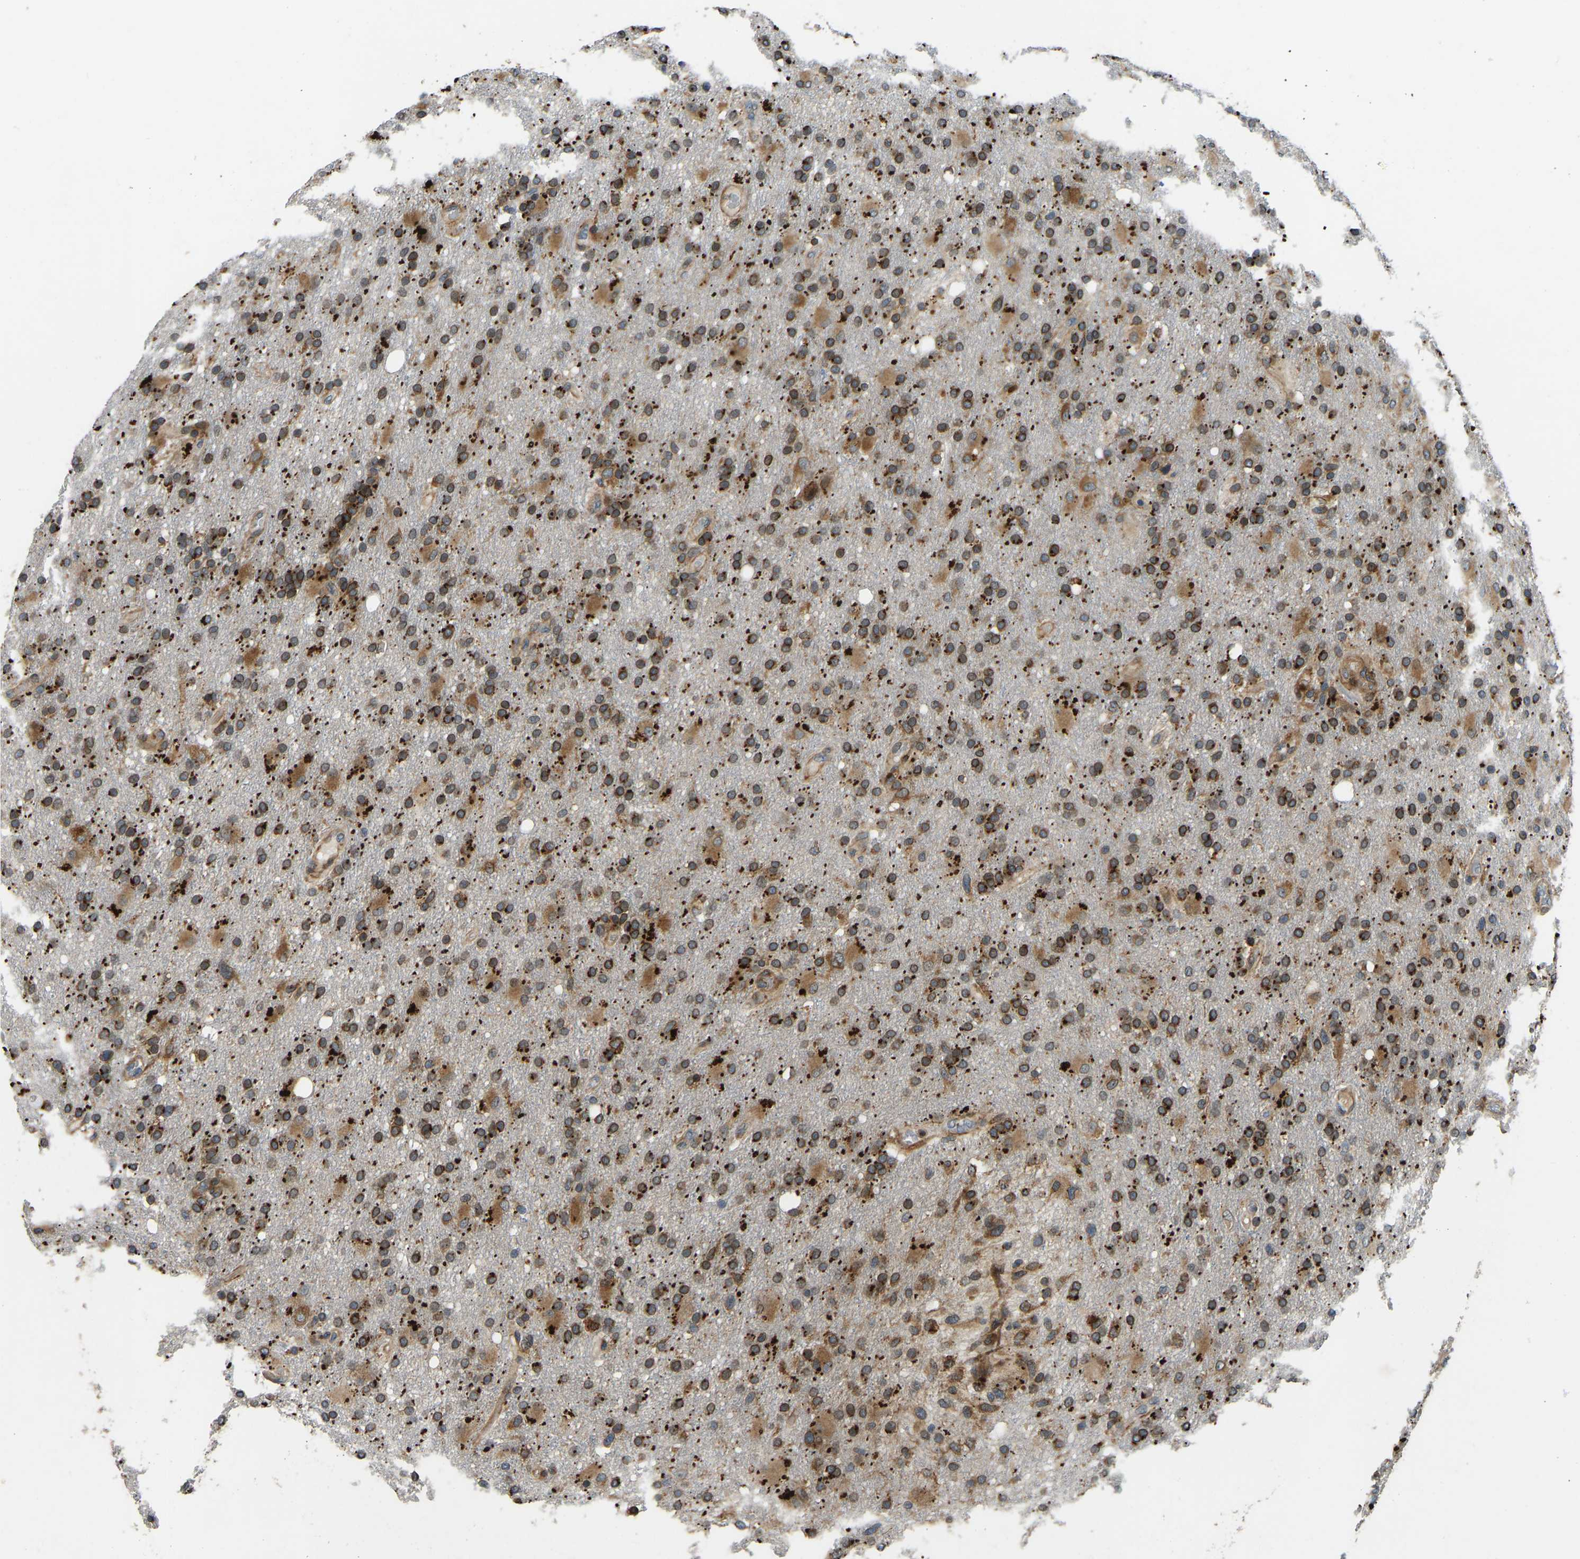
{"staining": {"intensity": "strong", "quantity": ">75%", "location": "cytoplasmic/membranous"}, "tissue": "glioma", "cell_type": "Tumor cells", "image_type": "cancer", "snomed": [{"axis": "morphology", "description": "Glioma, malignant, High grade"}, {"axis": "topography", "description": "Brain"}], "caption": "A brown stain labels strong cytoplasmic/membranous positivity of a protein in human malignant glioma (high-grade) tumor cells.", "gene": "OS9", "patient": {"sex": "male", "age": 72}}